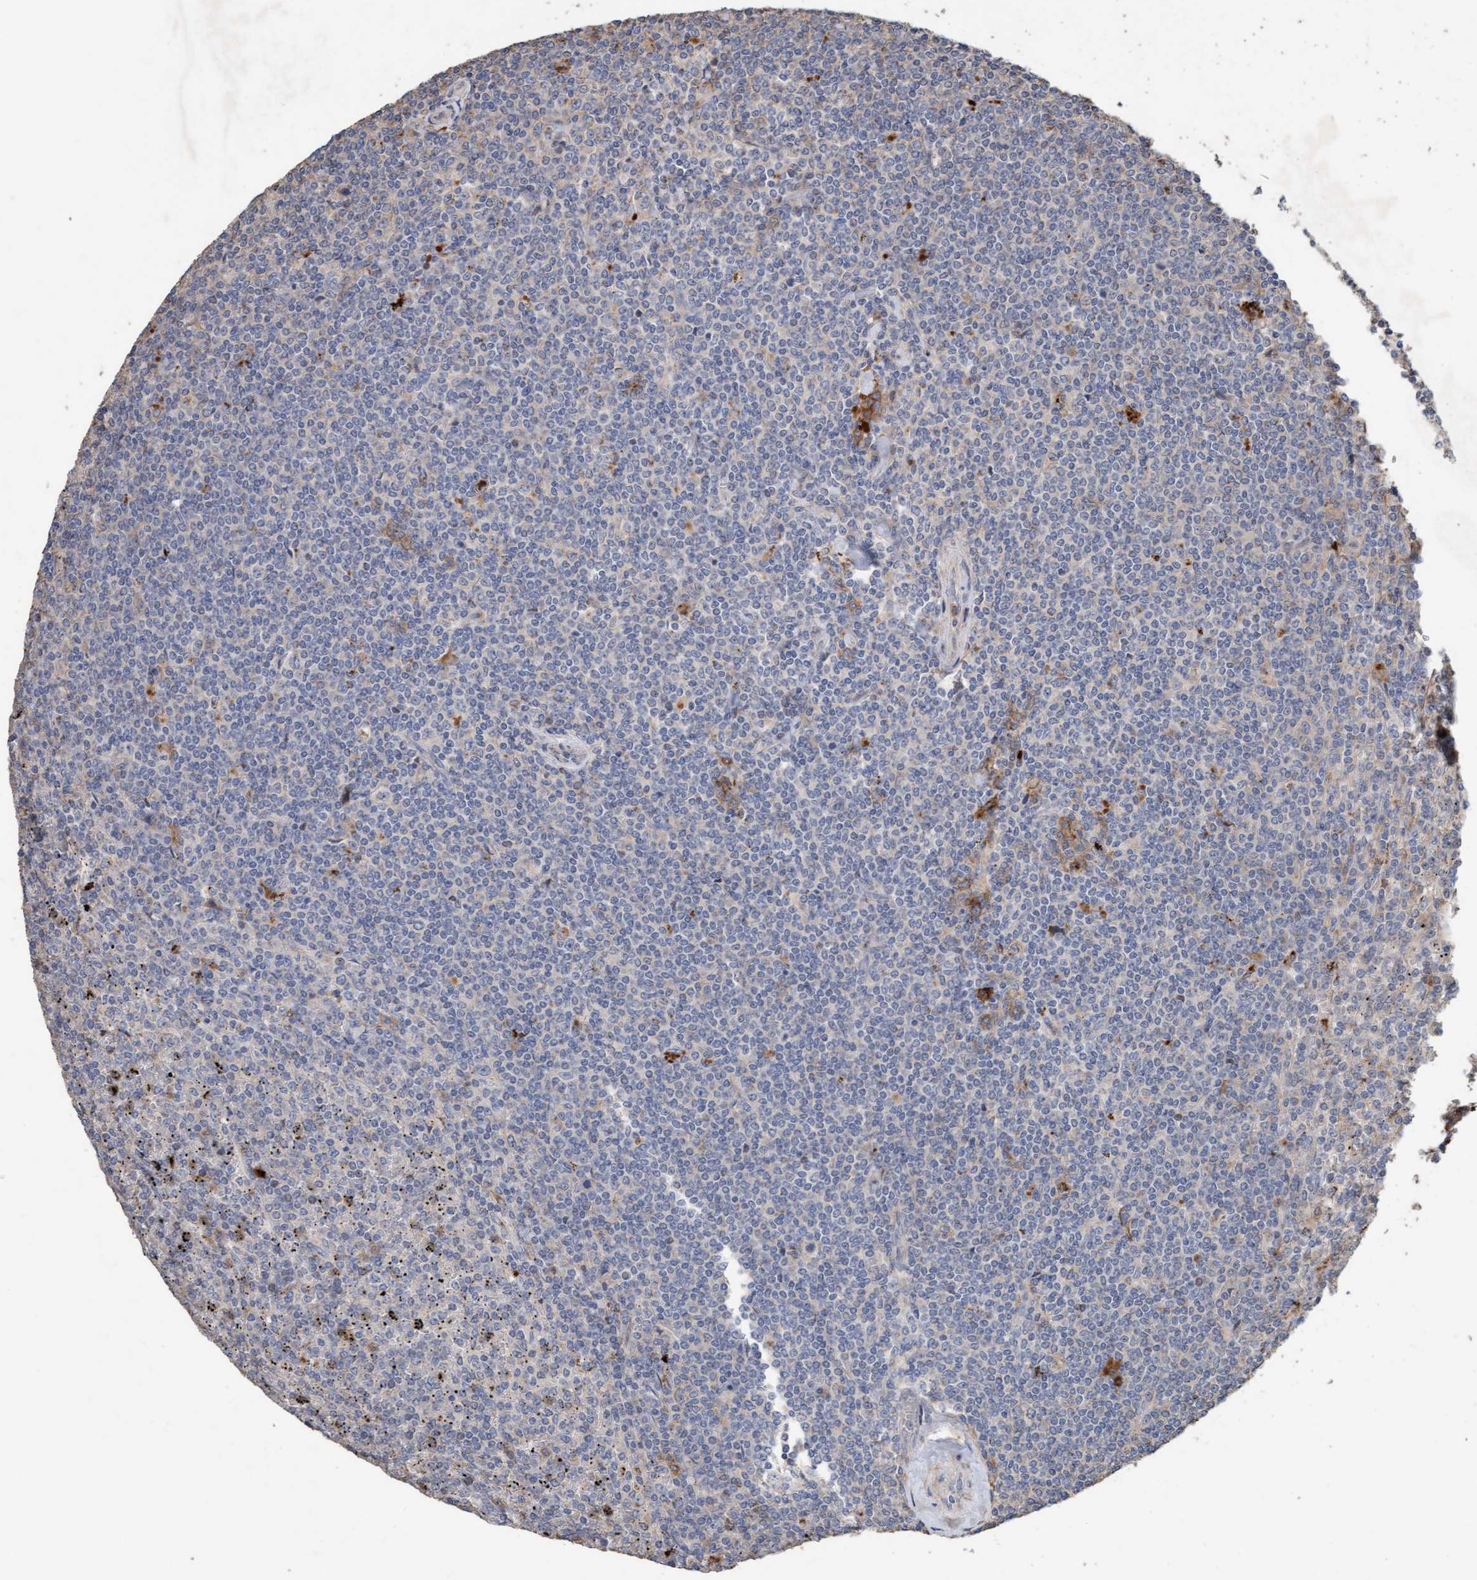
{"staining": {"intensity": "negative", "quantity": "none", "location": "none"}, "tissue": "lymphoma", "cell_type": "Tumor cells", "image_type": "cancer", "snomed": [{"axis": "morphology", "description": "Malignant lymphoma, non-Hodgkin's type, Low grade"}, {"axis": "topography", "description": "Spleen"}], "caption": "Micrograph shows no significant protein positivity in tumor cells of lymphoma.", "gene": "LONRF1", "patient": {"sex": "female", "age": 19}}